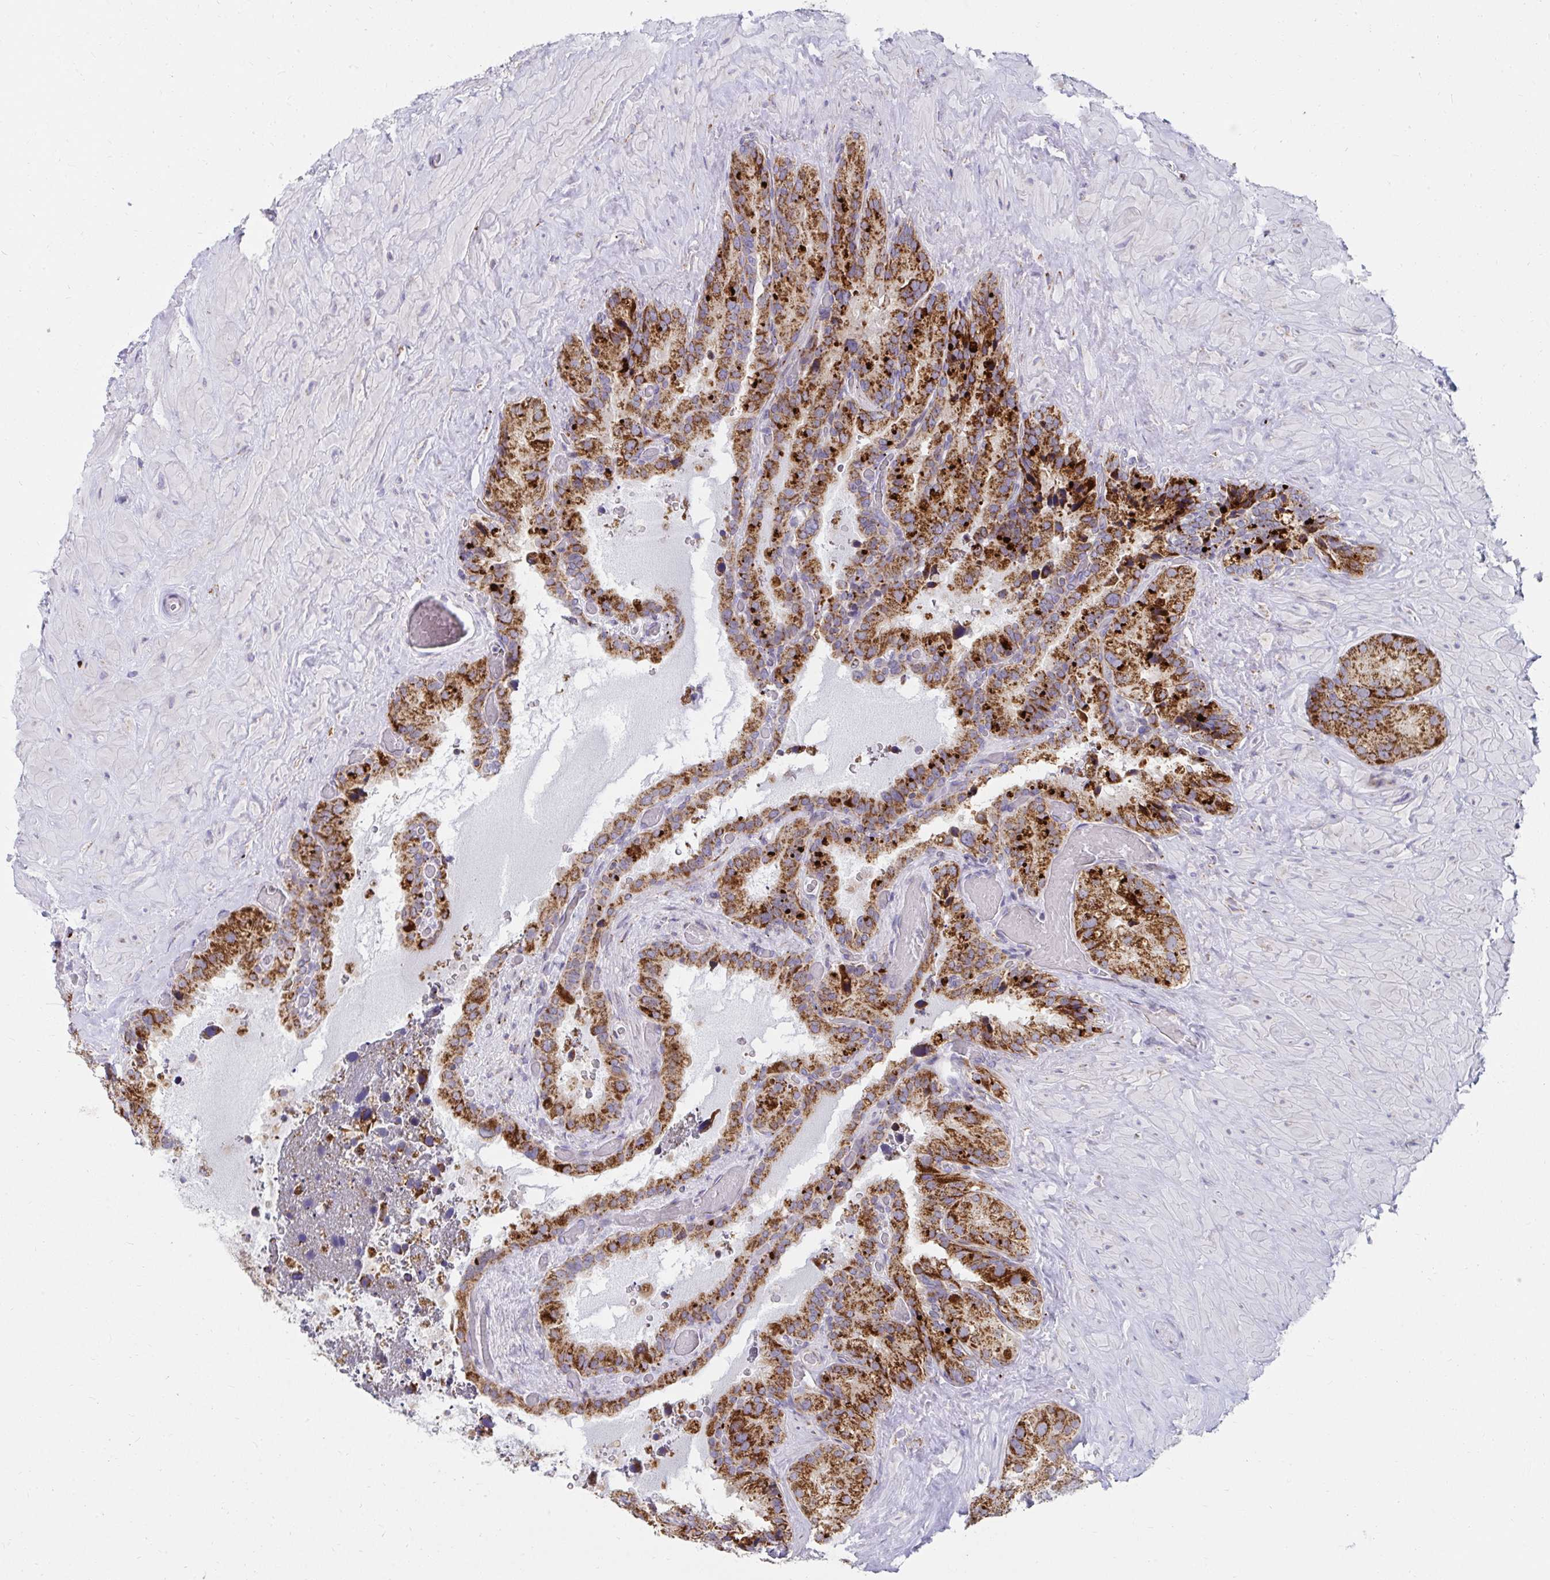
{"staining": {"intensity": "moderate", "quantity": "25%-75%", "location": "cytoplasmic/membranous"}, "tissue": "seminal vesicle", "cell_type": "Glandular cells", "image_type": "normal", "snomed": [{"axis": "morphology", "description": "Normal tissue, NOS"}, {"axis": "topography", "description": "Seminal veicle"}], "caption": "The photomicrograph displays a brown stain indicating the presence of a protein in the cytoplasmic/membranous of glandular cells in seminal vesicle. (DAB (3,3'-diaminobenzidine) IHC with brightfield microscopy, high magnification).", "gene": "EXOC5", "patient": {"sex": "male", "age": 60}}